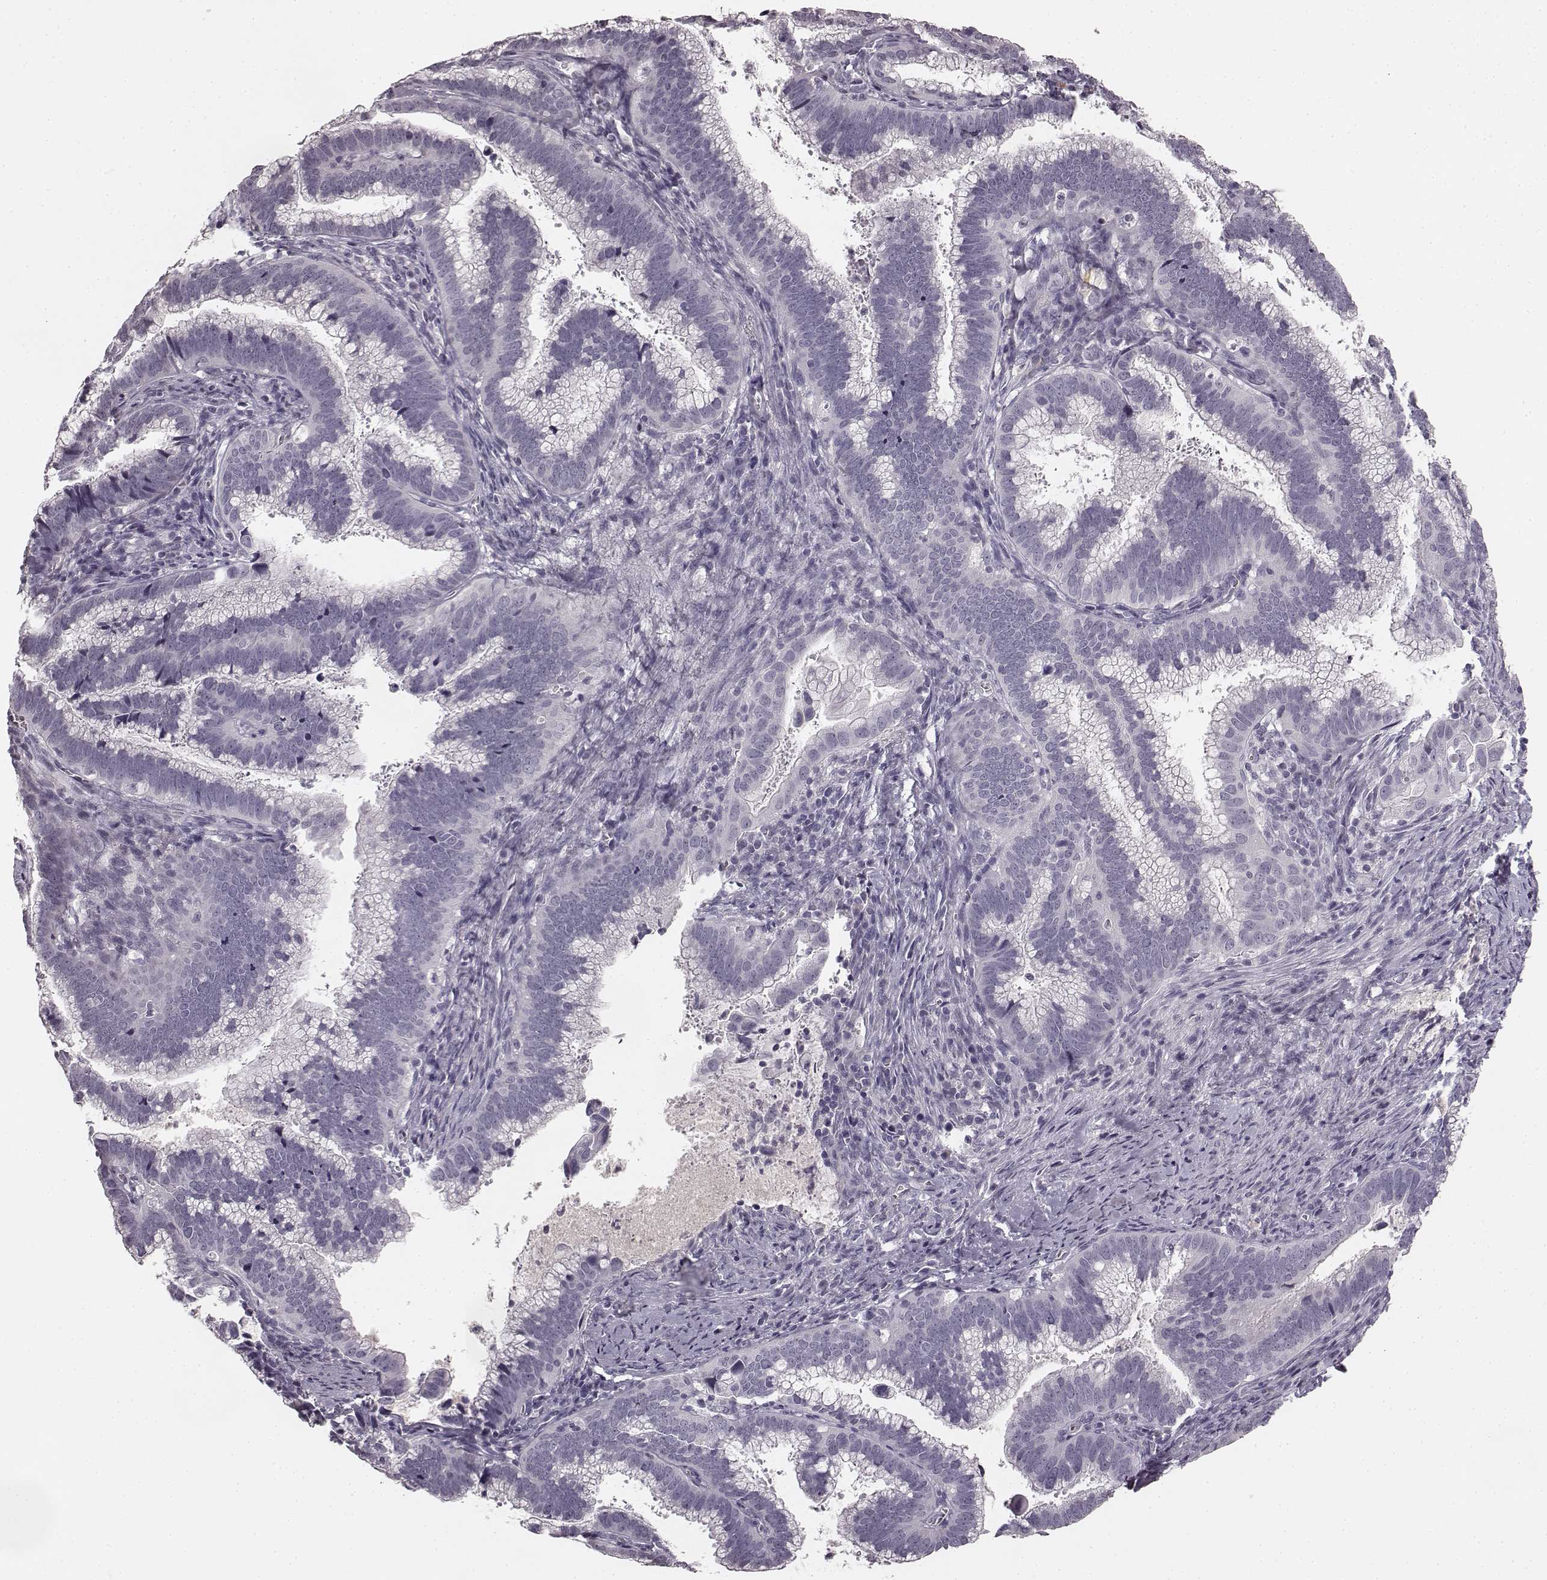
{"staining": {"intensity": "negative", "quantity": "none", "location": "none"}, "tissue": "cervical cancer", "cell_type": "Tumor cells", "image_type": "cancer", "snomed": [{"axis": "morphology", "description": "Adenocarcinoma, NOS"}, {"axis": "topography", "description": "Cervix"}], "caption": "Tumor cells are negative for protein expression in human cervical cancer. (Immunohistochemistry (ihc), brightfield microscopy, high magnification).", "gene": "RIT2", "patient": {"sex": "female", "age": 61}}